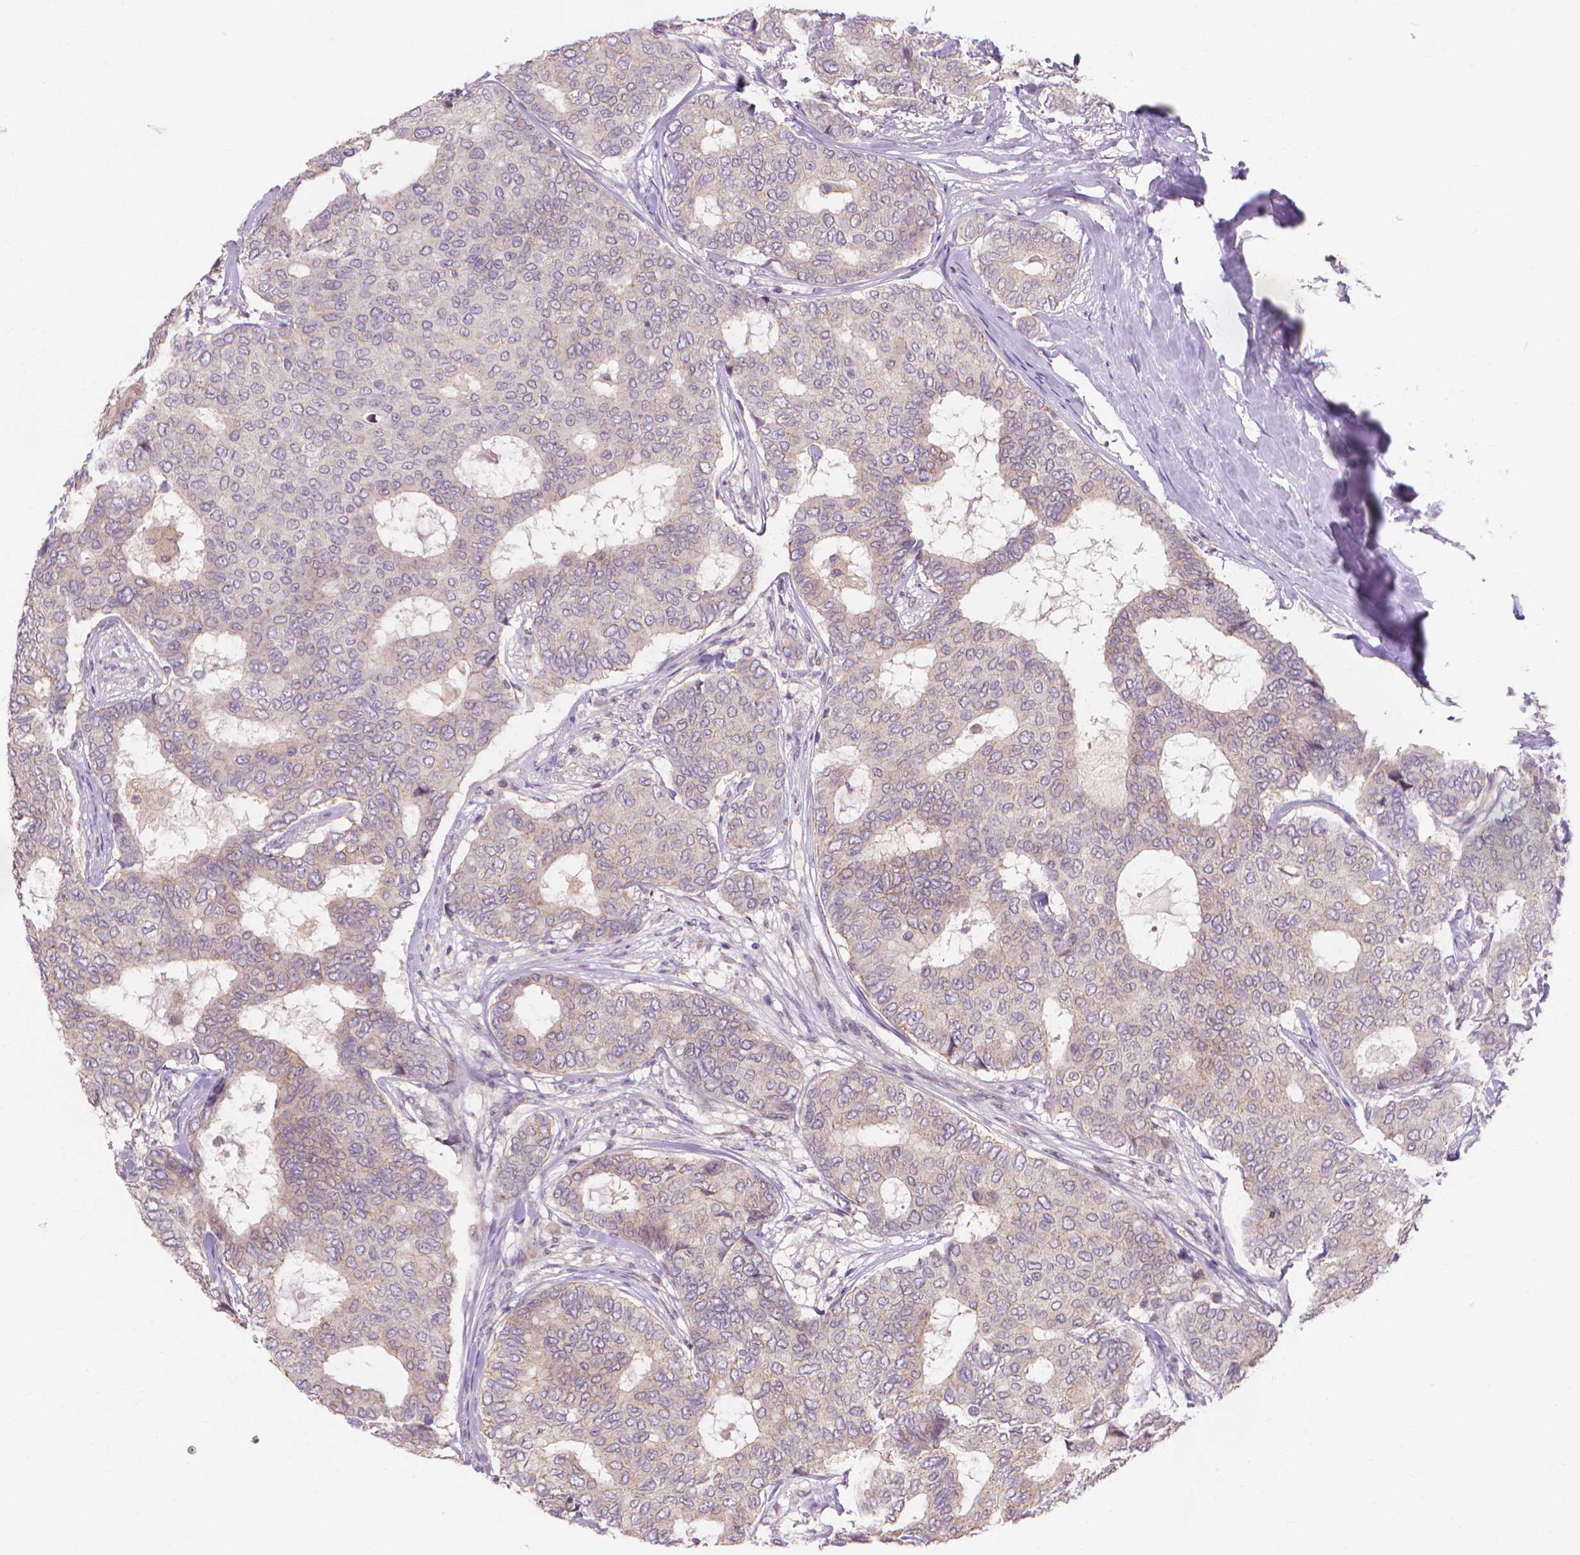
{"staining": {"intensity": "weak", "quantity": "<25%", "location": "cytoplasmic/membranous"}, "tissue": "breast cancer", "cell_type": "Tumor cells", "image_type": "cancer", "snomed": [{"axis": "morphology", "description": "Duct carcinoma"}, {"axis": "topography", "description": "Breast"}], "caption": "This is an immunohistochemistry (IHC) image of breast cancer (intraductal carcinoma). There is no staining in tumor cells.", "gene": "PRDM13", "patient": {"sex": "female", "age": 75}}